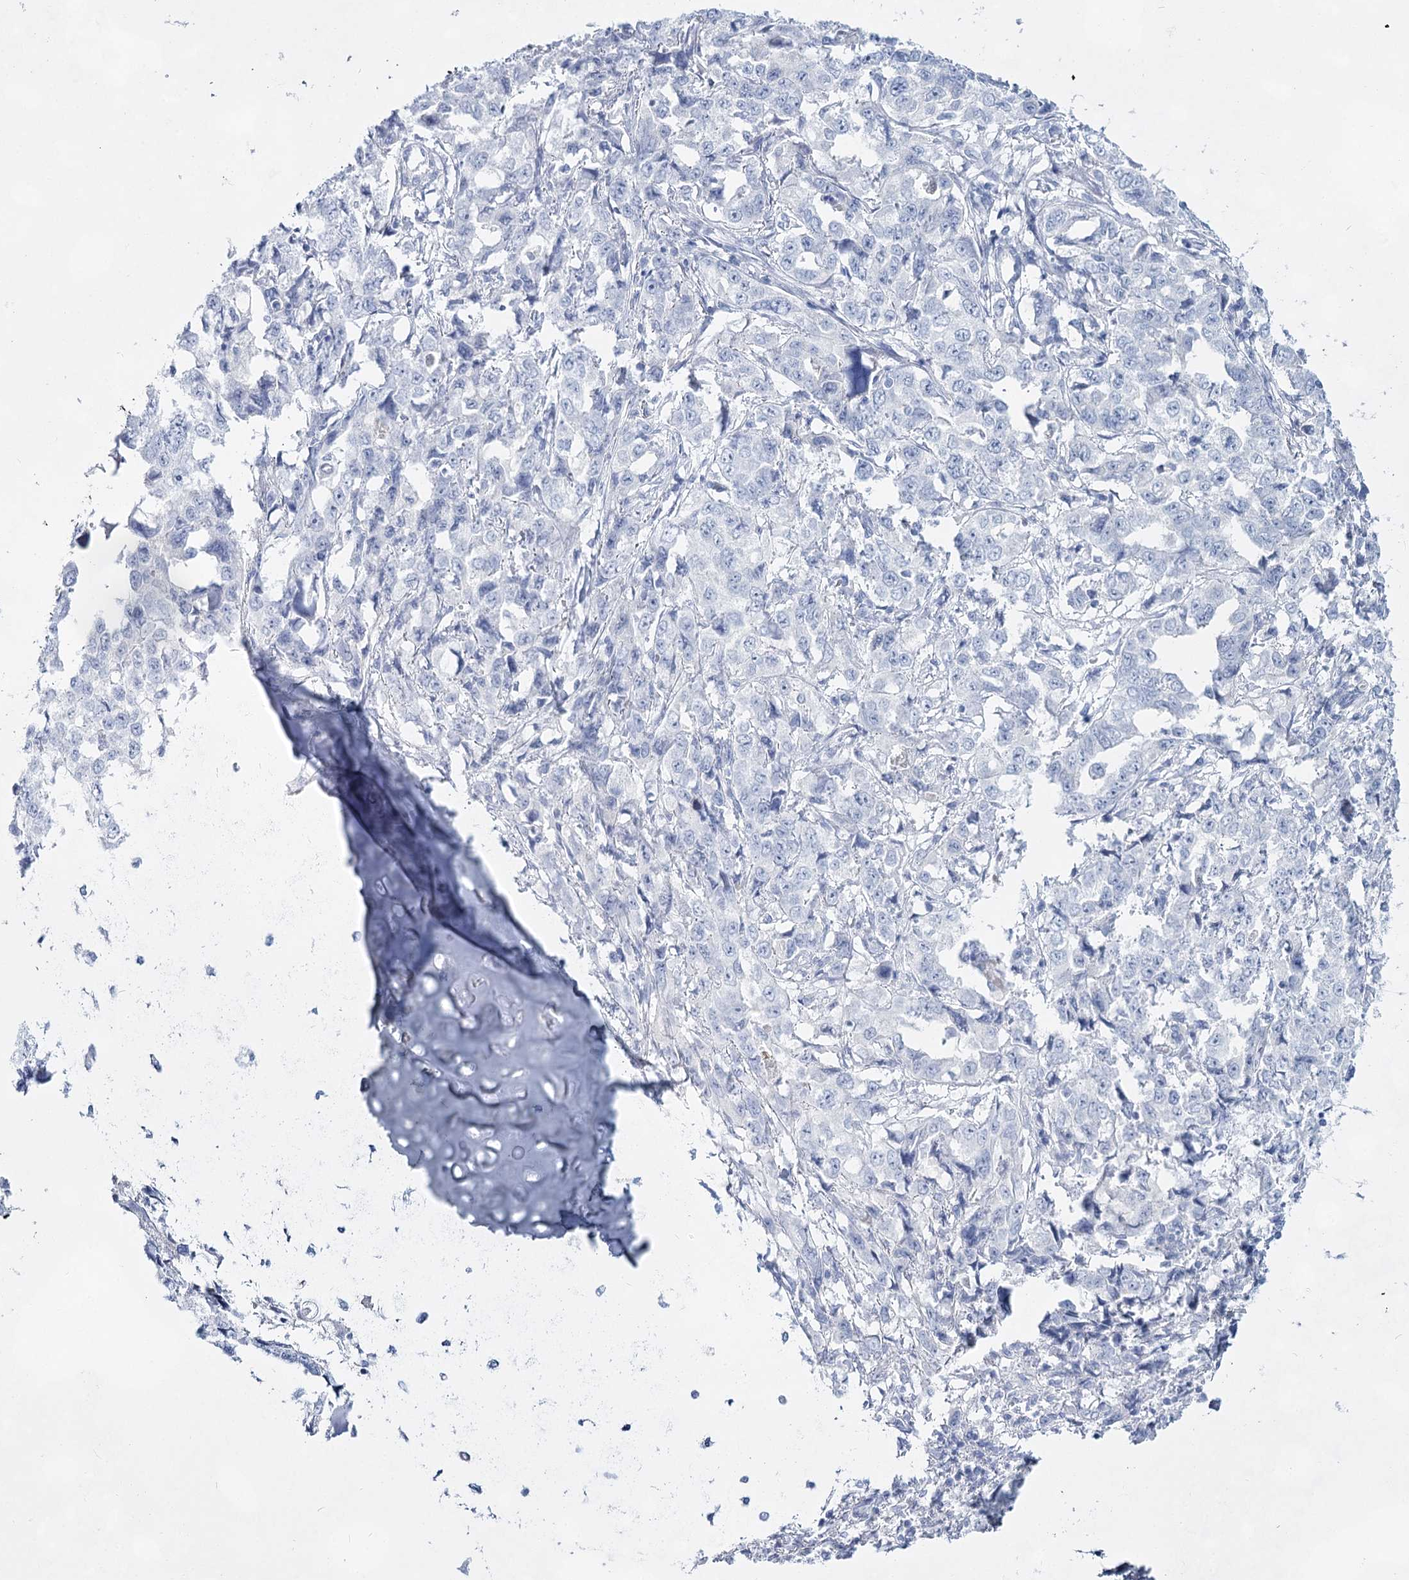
{"staining": {"intensity": "negative", "quantity": "none", "location": "none"}, "tissue": "lung cancer", "cell_type": "Tumor cells", "image_type": "cancer", "snomed": [{"axis": "morphology", "description": "Adenocarcinoma, NOS"}, {"axis": "topography", "description": "Lung"}], "caption": "Tumor cells show no significant protein positivity in adenocarcinoma (lung). Nuclei are stained in blue.", "gene": "SLC17A2", "patient": {"sex": "female", "age": 51}}